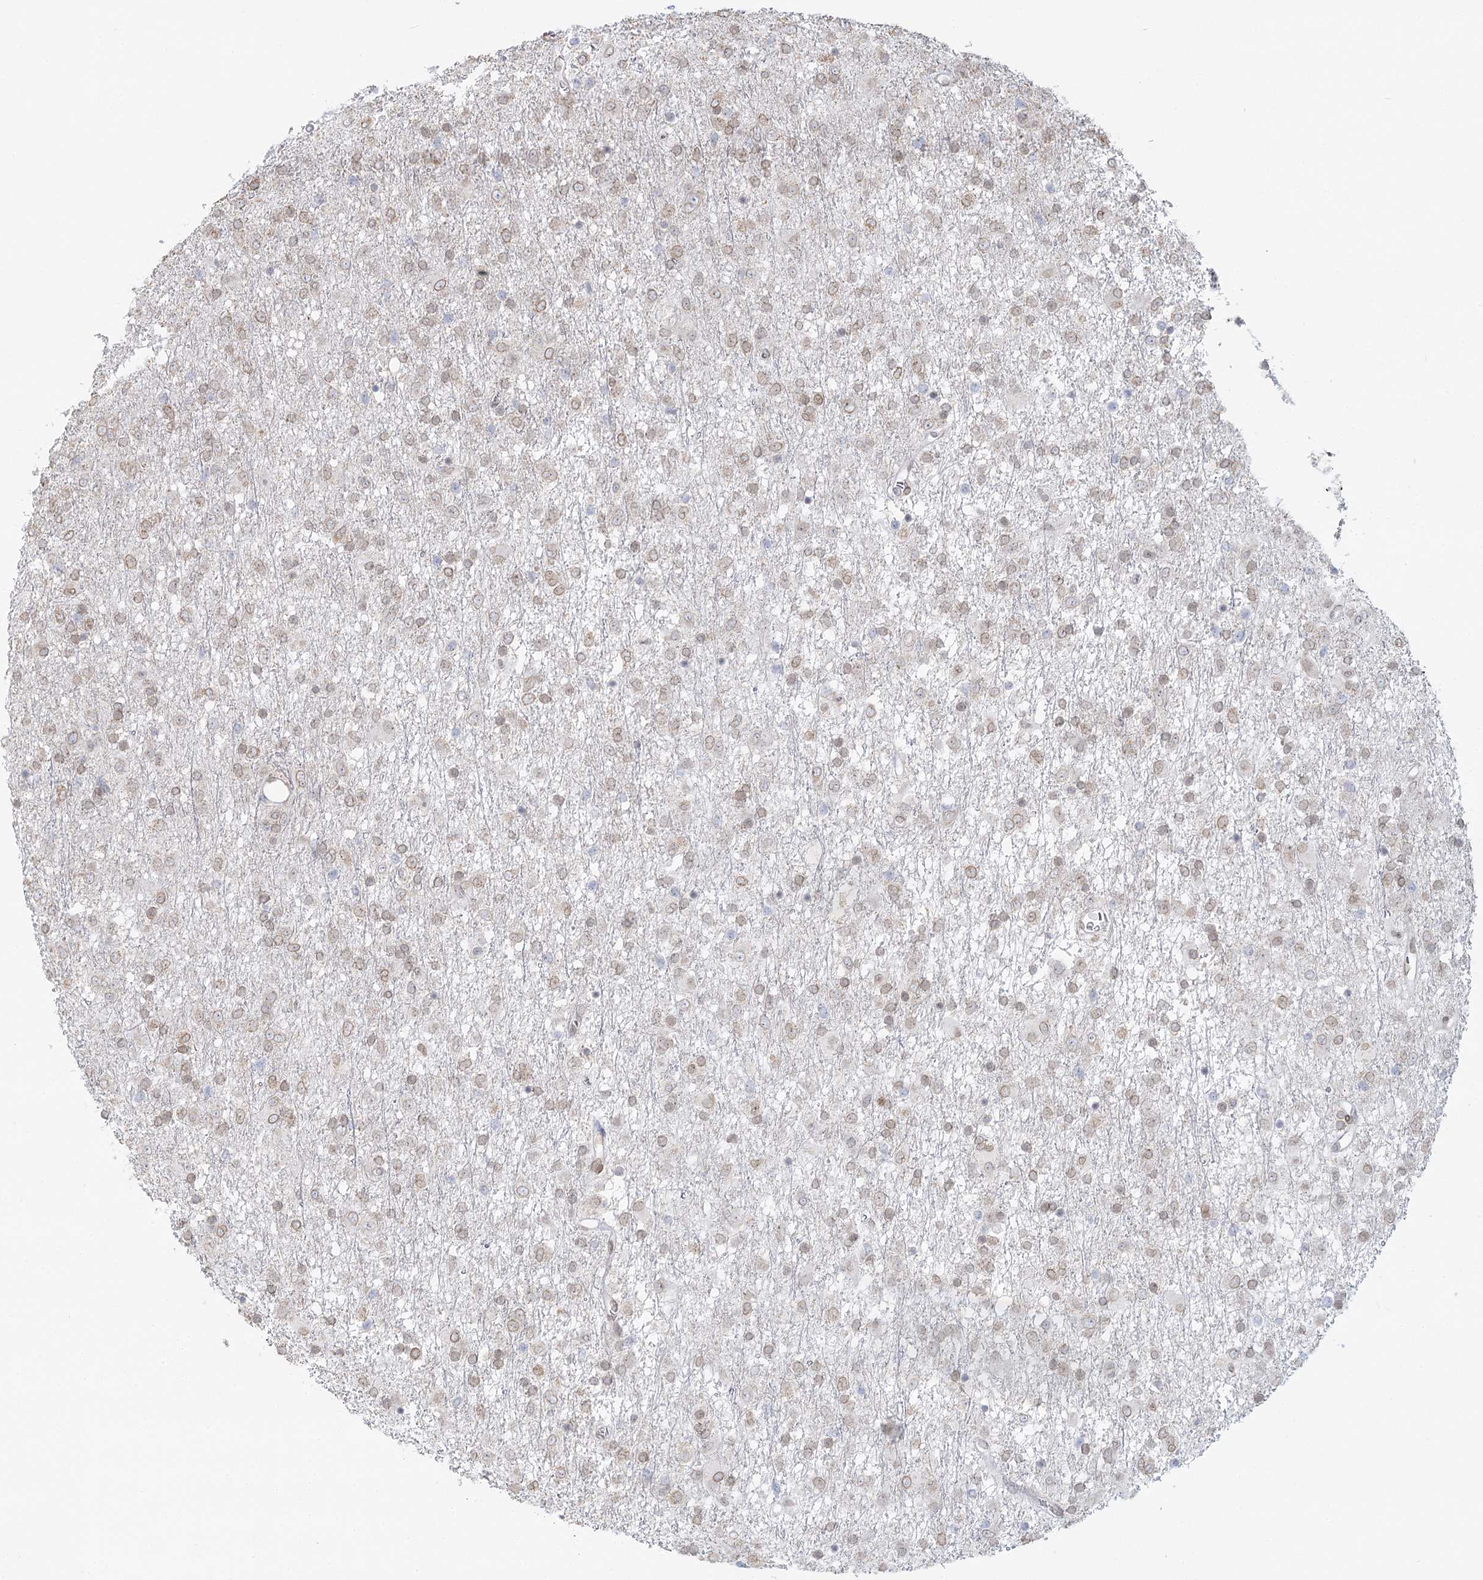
{"staining": {"intensity": "weak", "quantity": ">75%", "location": "cytoplasmic/membranous,nuclear"}, "tissue": "glioma", "cell_type": "Tumor cells", "image_type": "cancer", "snomed": [{"axis": "morphology", "description": "Glioma, malignant, Low grade"}, {"axis": "topography", "description": "Brain"}], "caption": "Protein expression analysis of malignant glioma (low-grade) shows weak cytoplasmic/membranous and nuclear expression in approximately >75% of tumor cells.", "gene": "VWA5A", "patient": {"sex": "male", "age": 65}}